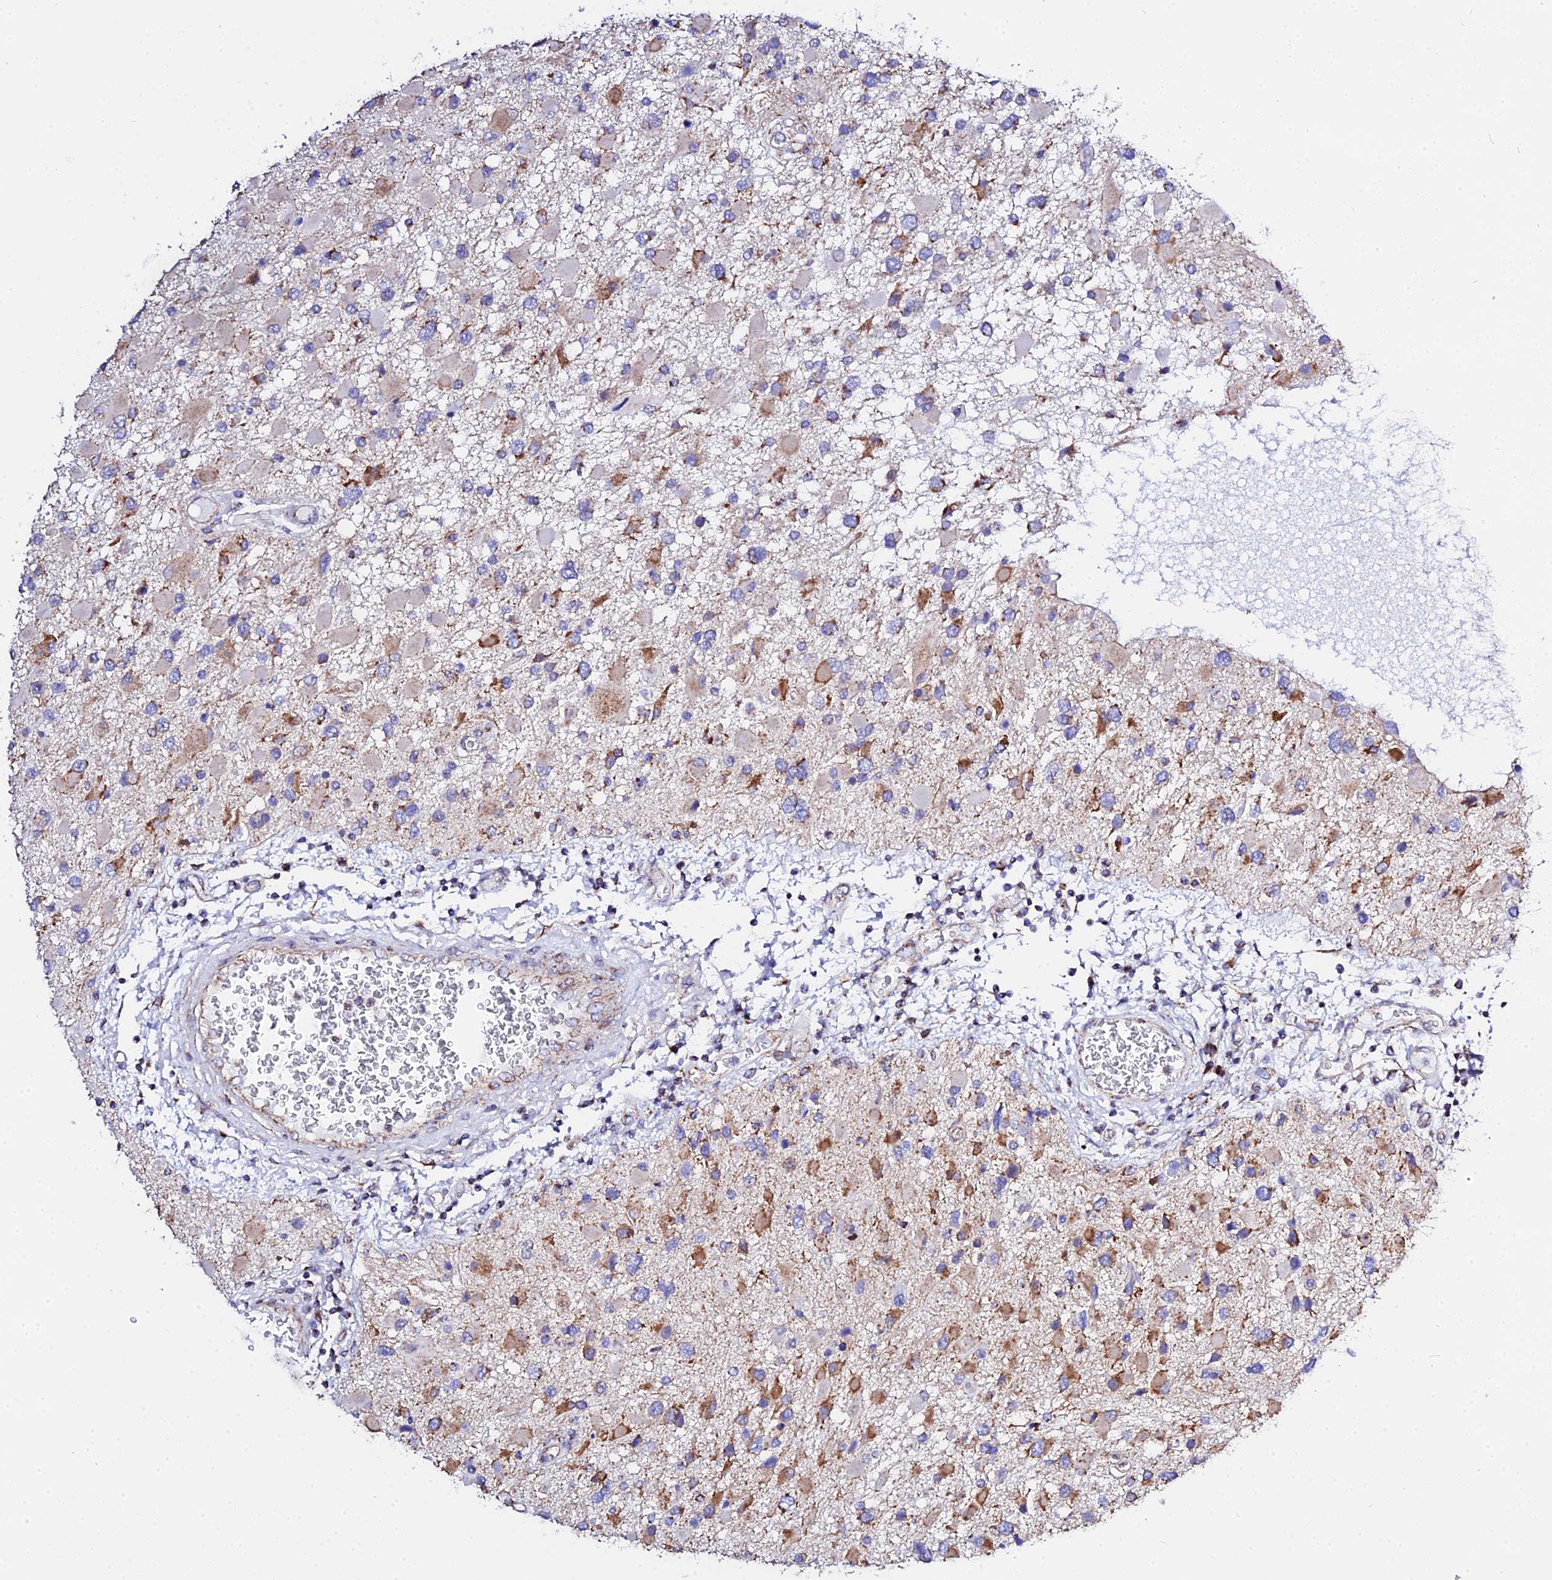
{"staining": {"intensity": "moderate", "quantity": ">75%", "location": "cytoplasmic/membranous"}, "tissue": "glioma", "cell_type": "Tumor cells", "image_type": "cancer", "snomed": [{"axis": "morphology", "description": "Glioma, malignant, High grade"}, {"axis": "topography", "description": "Brain"}], "caption": "Immunohistochemistry photomicrograph of glioma stained for a protein (brown), which reveals medium levels of moderate cytoplasmic/membranous positivity in approximately >75% of tumor cells.", "gene": "ZNF573", "patient": {"sex": "male", "age": 53}}